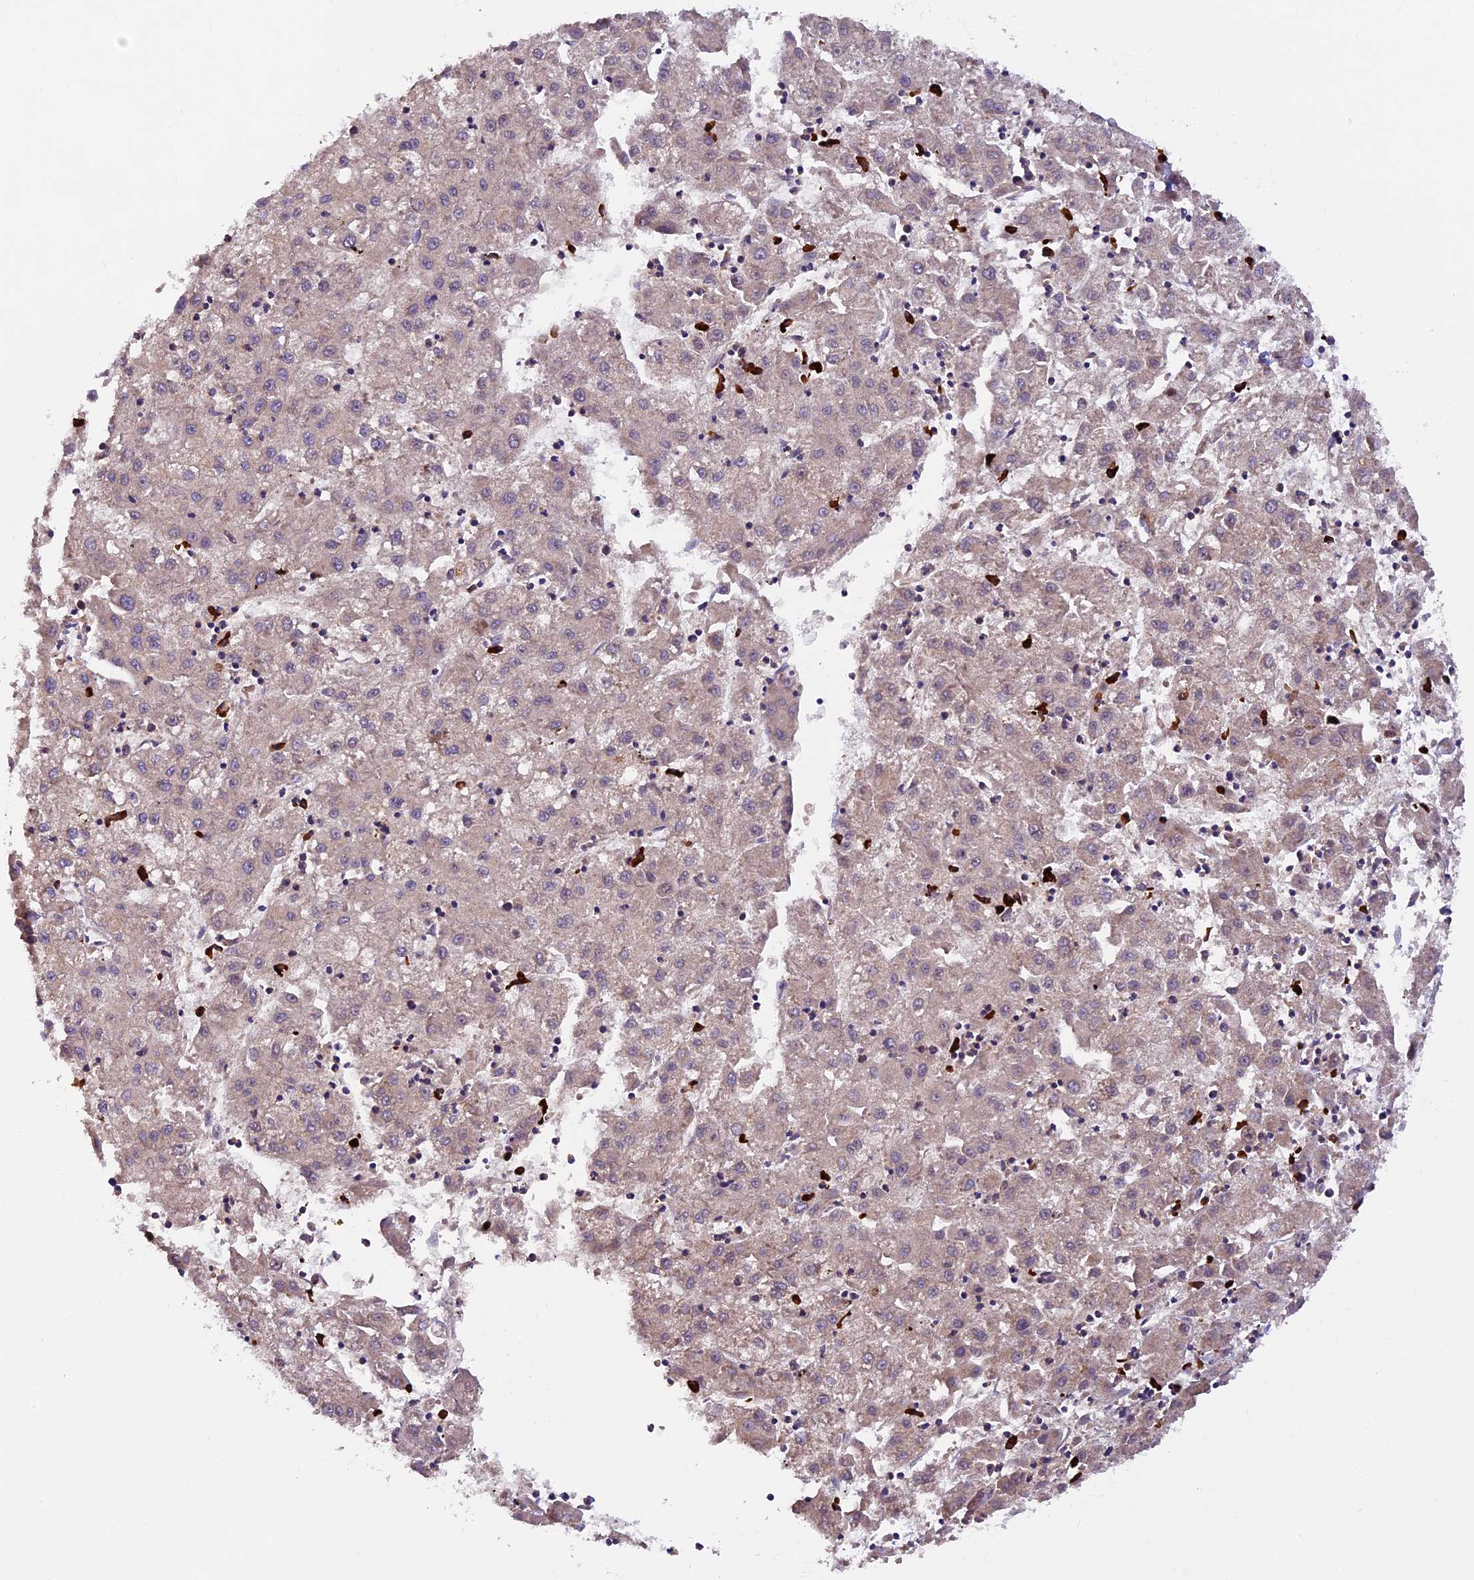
{"staining": {"intensity": "weak", "quantity": "25%-75%", "location": "cytoplasmic/membranous"}, "tissue": "liver cancer", "cell_type": "Tumor cells", "image_type": "cancer", "snomed": [{"axis": "morphology", "description": "Carcinoma, Hepatocellular, NOS"}, {"axis": "topography", "description": "Liver"}], "caption": "Immunohistochemical staining of human liver cancer (hepatocellular carcinoma) demonstrates low levels of weak cytoplasmic/membranous protein expression in approximately 25%-75% of tumor cells.", "gene": "FRY", "patient": {"sex": "male", "age": 72}}